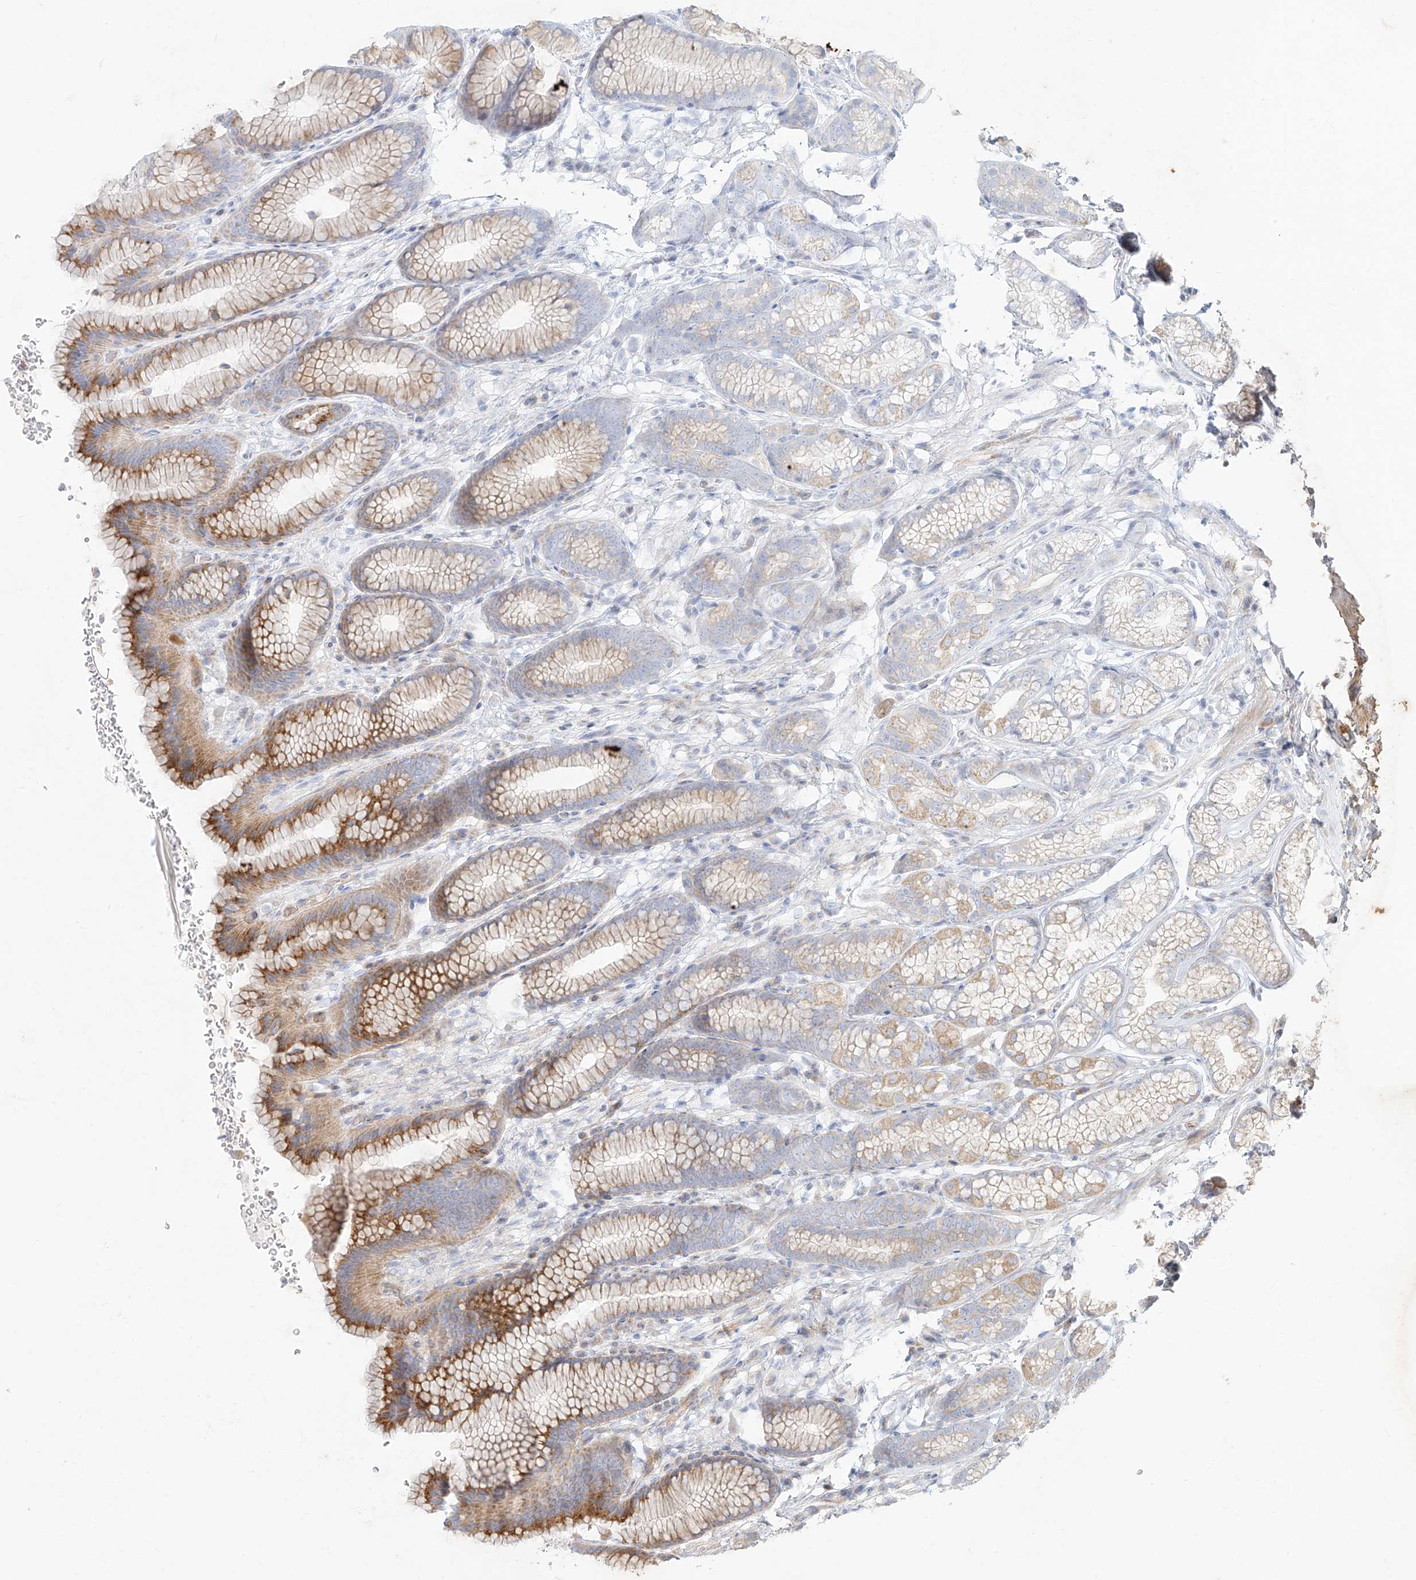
{"staining": {"intensity": "moderate", "quantity": "25%-75%", "location": "cytoplasmic/membranous"}, "tissue": "stomach", "cell_type": "Glandular cells", "image_type": "normal", "snomed": [{"axis": "morphology", "description": "Normal tissue, NOS"}, {"axis": "topography", "description": "Stomach"}], "caption": "A brown stain labels moderate cytoplasmic/membranous staining of a protein in glandular cells of unremarkable stomach. (IHC, brightfield microscopy, high magnification).", "gene": "MTX2", "patient": {"sex": "male", "age": 42}}